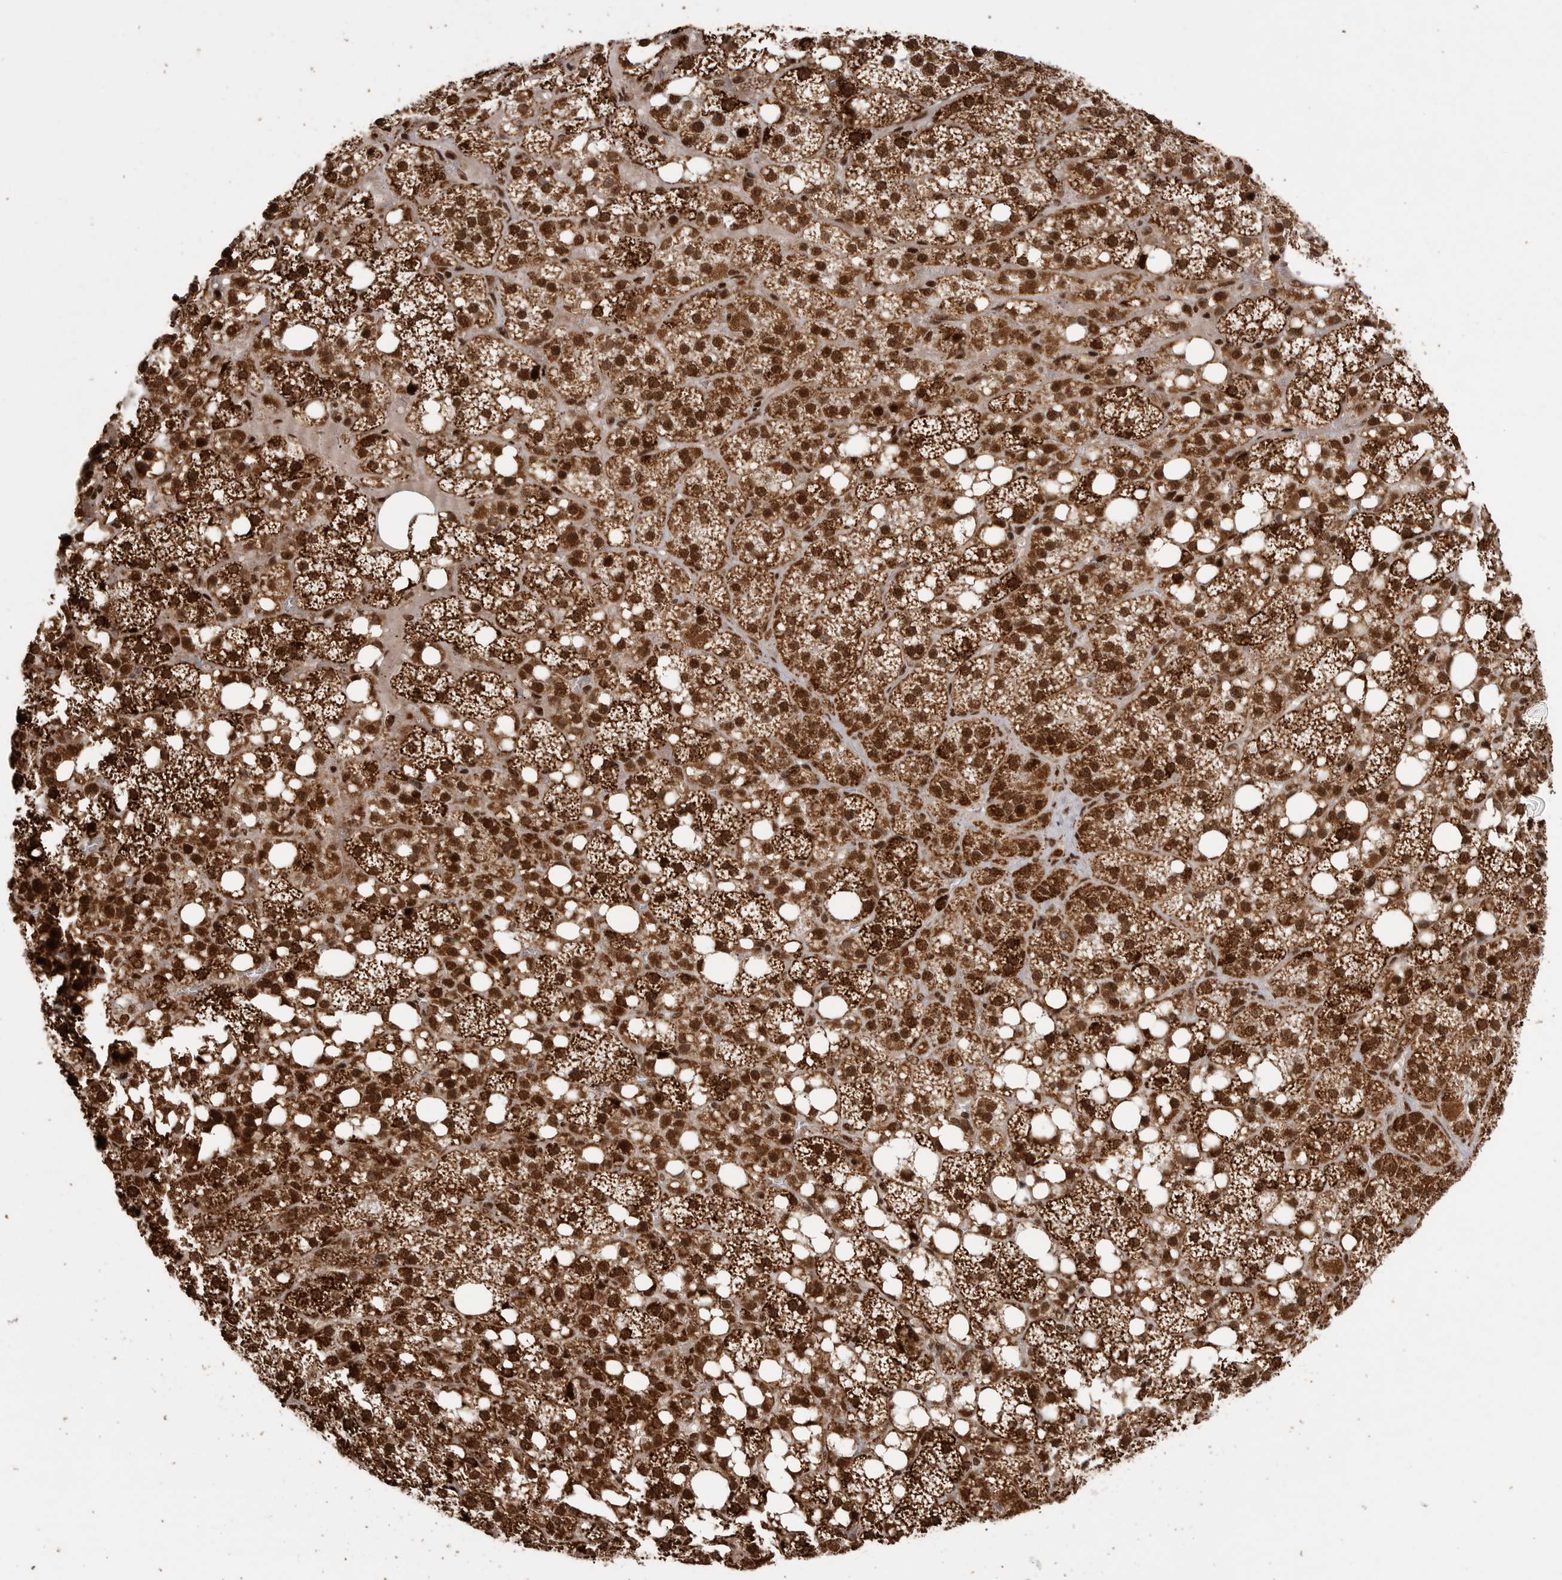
{"staining": {"intensity": "strong", "quantity": ">75%", "location": "cytoplasmic/membranous,nuclear"}, "tissue": "adrenal gland", "cell_type": "Glandular cells", "image_type": "normal", "snomed": [{"axis": "morphology", "description": "Normal tissue, NOS"}, {"axis": "topography", "description": "Adrenal gland"}], "caption": "Glandular cells exhibit high levels of strong cytoplasmic/membranous,nuclear expression in about >75% of cells in normal adrenal gland.", "gene": "PPP1R8", "patient": {"sex": "female", "age": 59}}